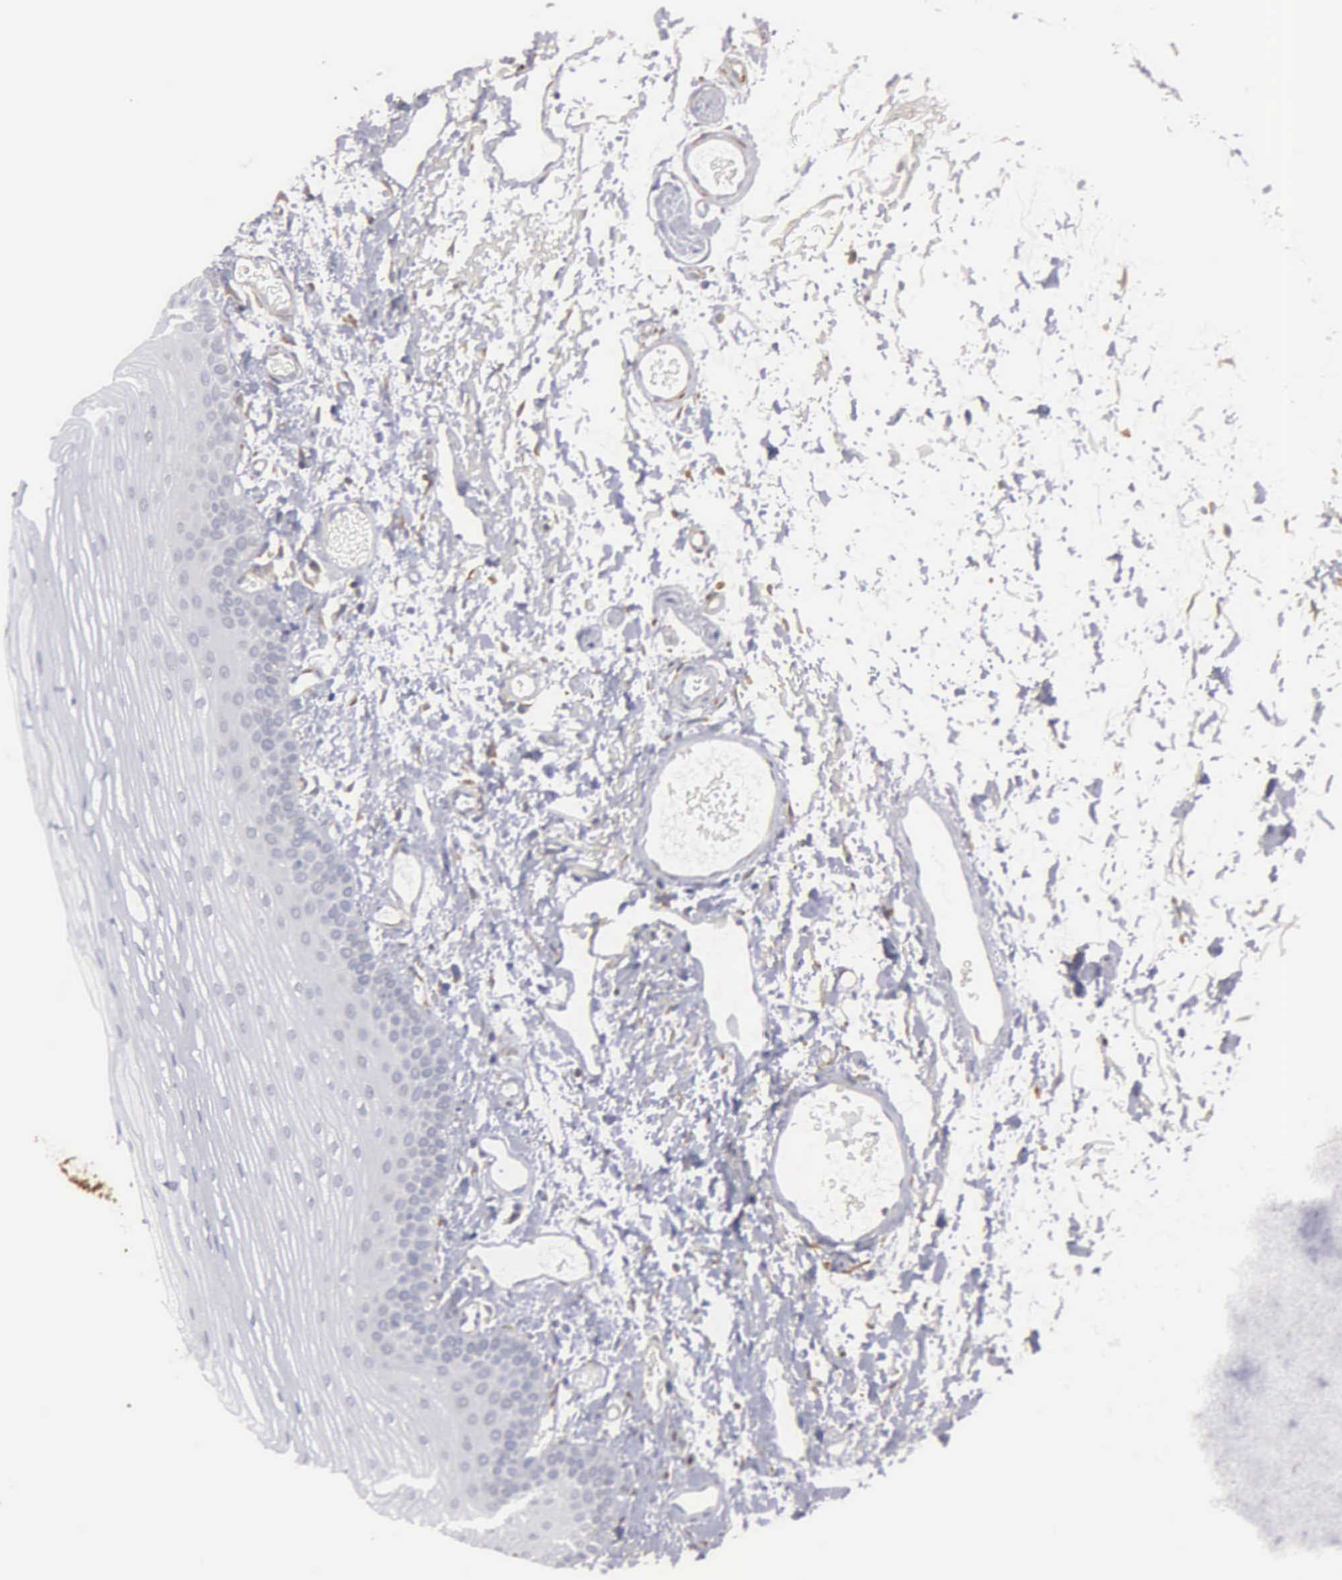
{"staining": {"intensity": "negative", "quantity": "none", "location": "none"}, "tissue": "oral mucosa", "cell_type": "Squamous epithelial cells", "image_type": "normal", "snomed": [{"axis": "morphology", "description": "Normal tissue, NOS"}, {"axis": "topography", "description": "Oral tissue"}], "caption": "Benign oral mucosa was stained to show a protein in brown. There is no significant staining in squamous epithelial cells. The staining was performed using DAB (3,3'-diaminobenzidine) to visualize the protein expression in brown, while the nuclei were stained in blue with hematoxylin (Magnification: 20x).", "gene": "LIN52", "patient": {"sex": "male", "age": 52}}